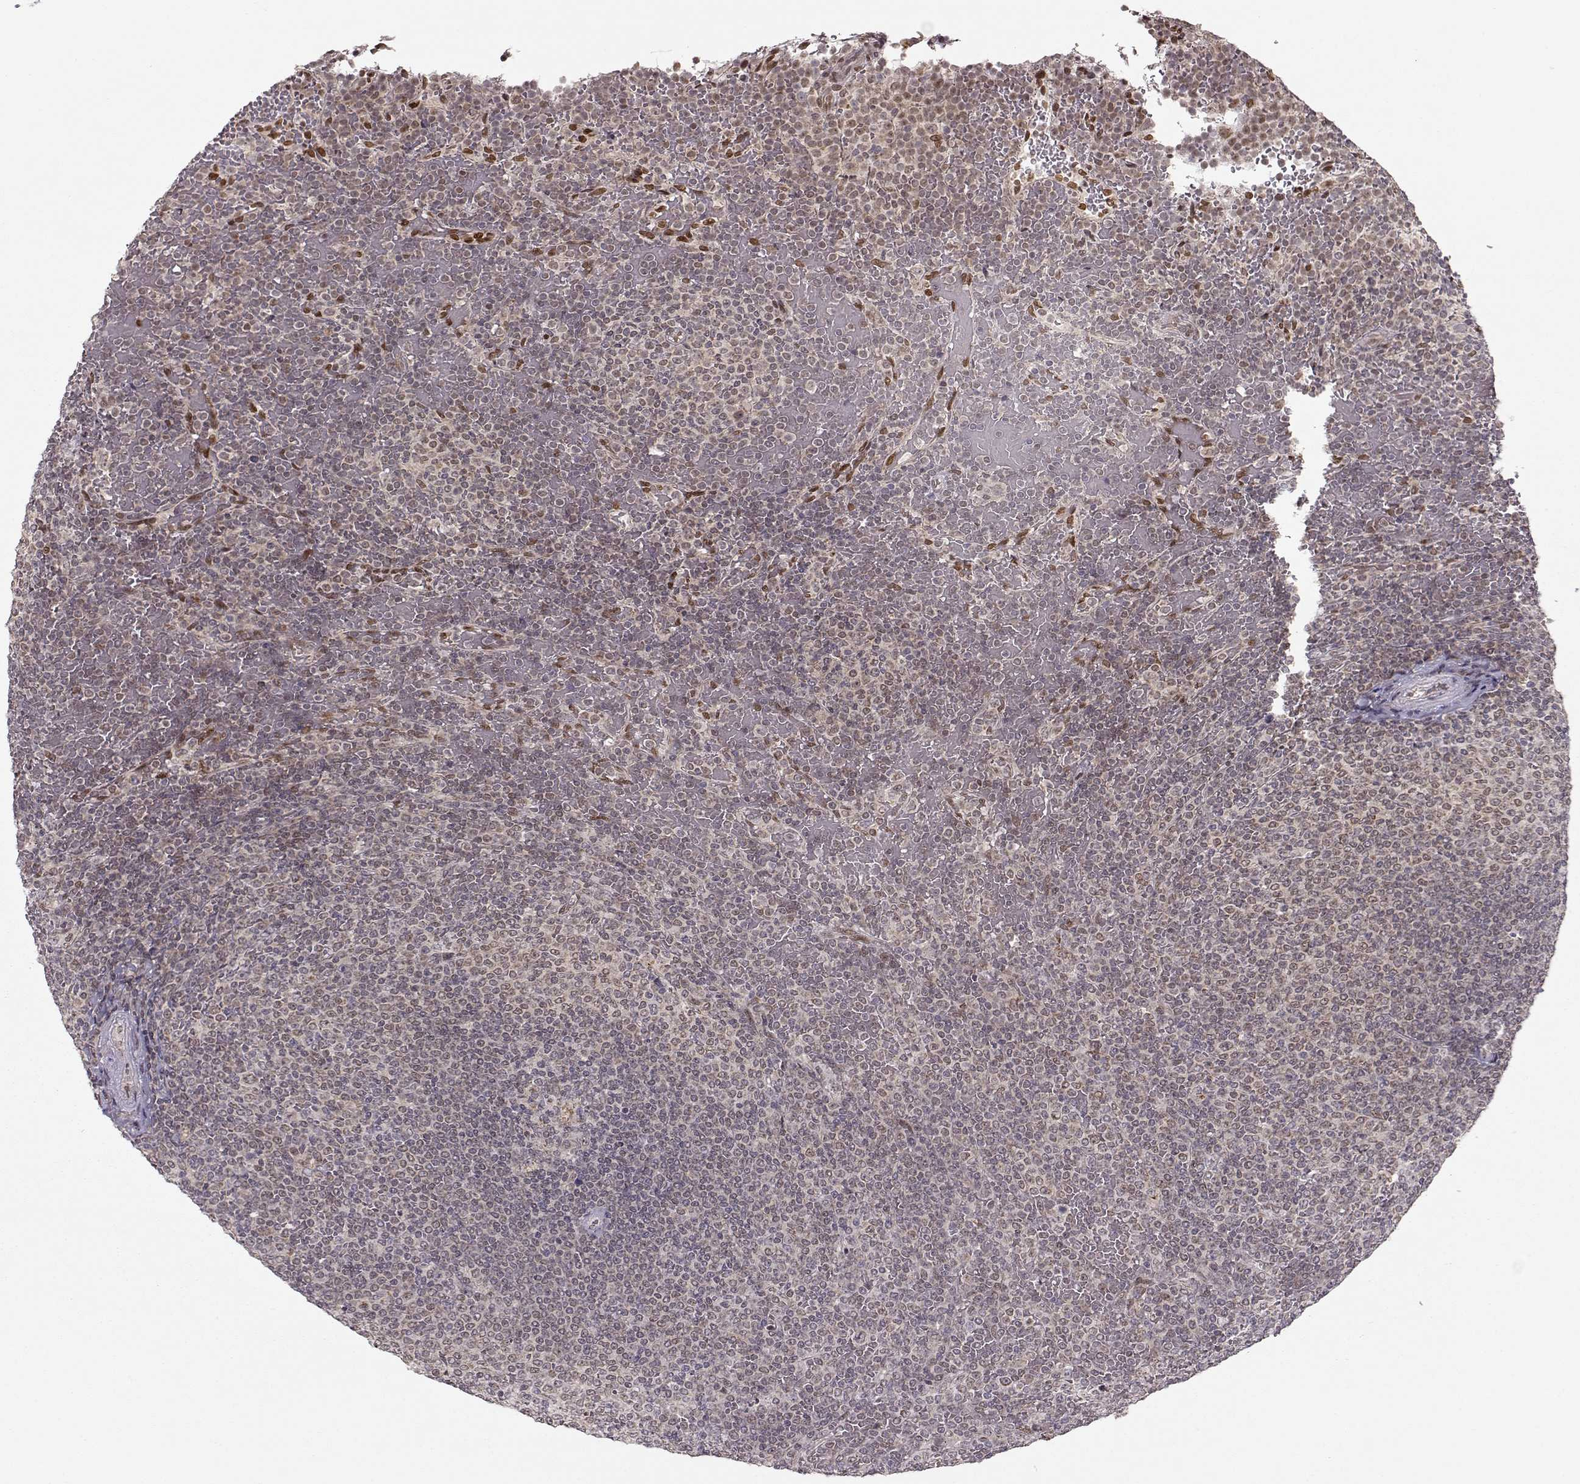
{"staining": {"intensity": "negative", "quantity": "none", "location": "none"}, "tissue": "lymphoma", "cell_type": "Tumor cells", "image_type": "cancer", "snomed": [{"axis": "morphology", "description": "Malignant lymphoma, non-Hodgkin's type, Low grade"}, {"axis": "topography", "description": "Spleen"}], "caption": "Immunohistochemistry (IHC) micrograph of neoplastic tissue: malignant lymphoma, non-Hodgkin's type (low-grade) stained with DAB (3,3'-diaminobenzidine) exhibits no significant protein expression in tumor cells.", "gene": "RAI1", "patient": {"sex": "female", "age": 77}}